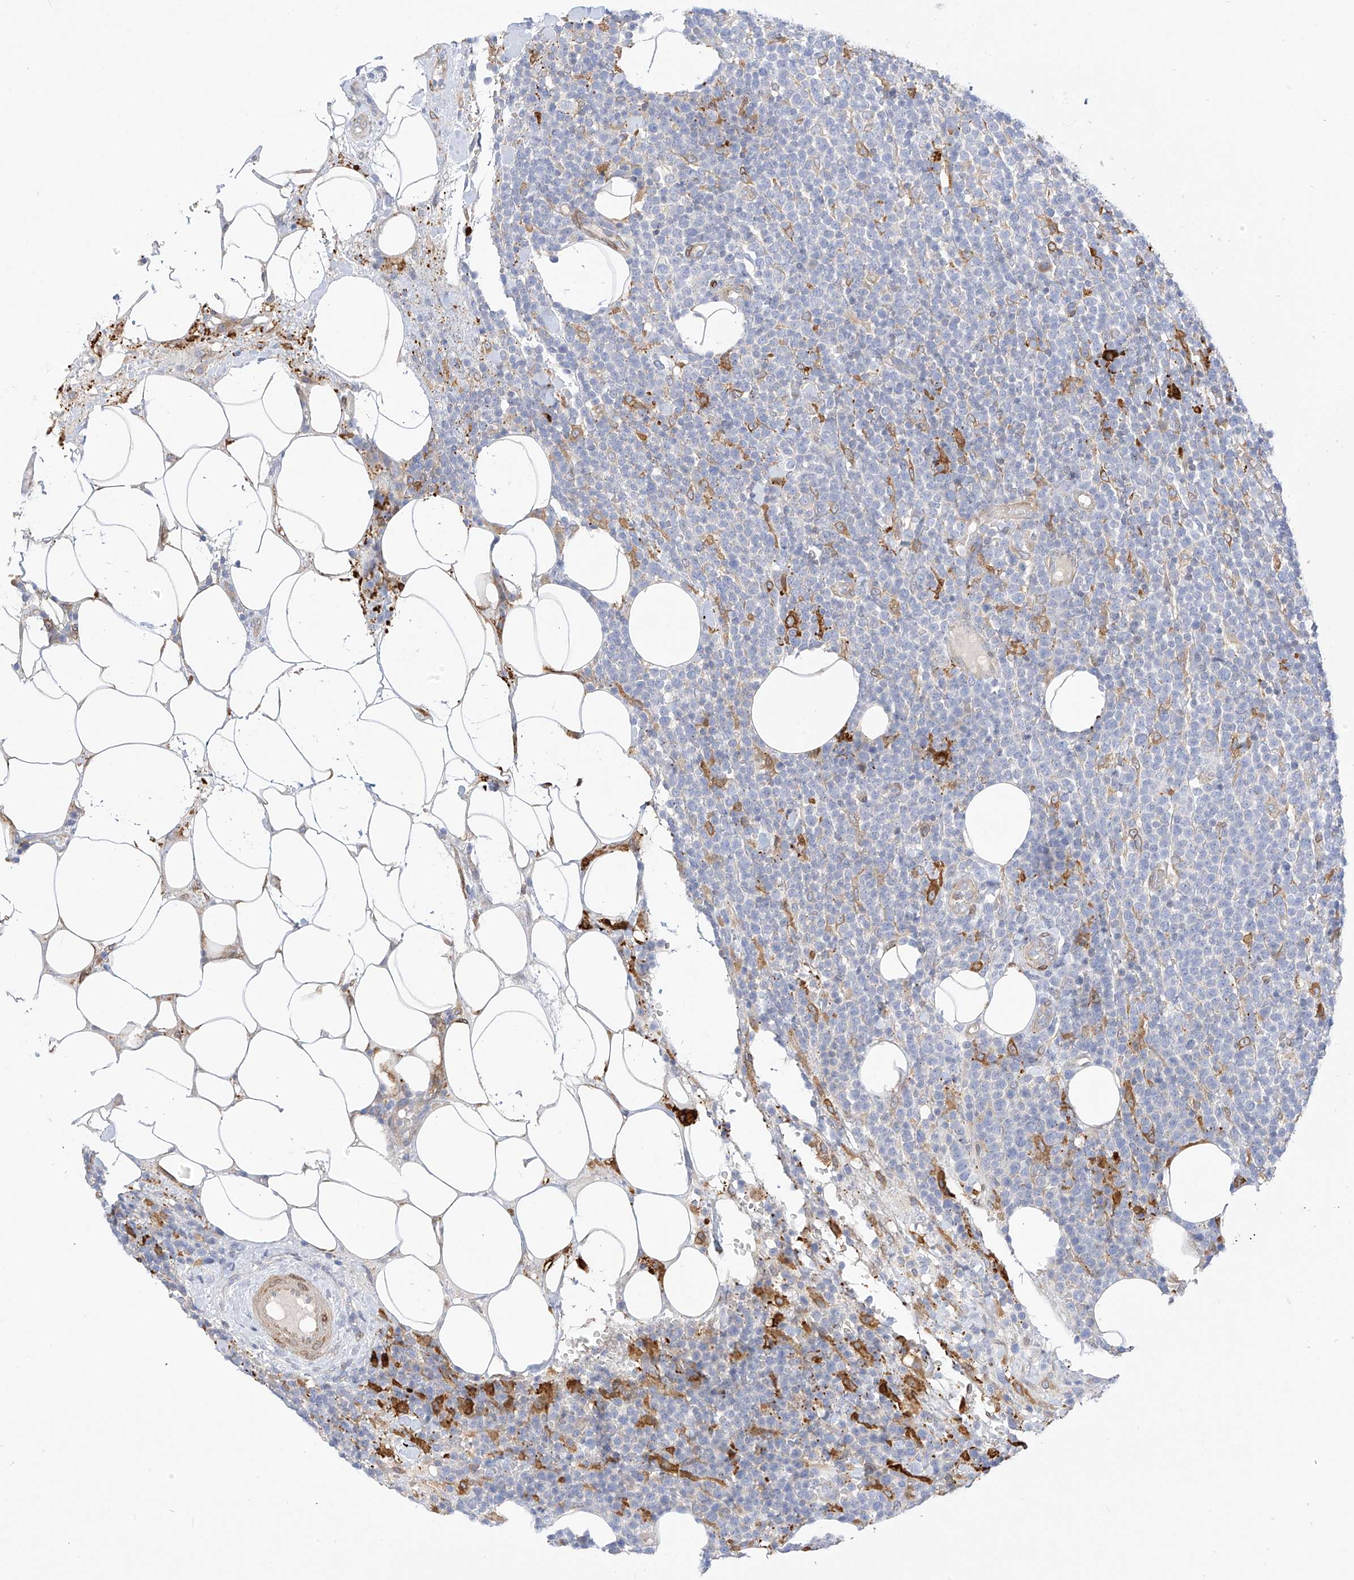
{"staining": {"intensity": "negative", "quantity": "none", "location": "none"}, "tissue": "lymphoma", "cell_type": "Tumor cells", "image_type": "cancer", "snomed": [{"axis": "morphology", "description": "Malignant lymphoma, non-Hodgkin's type, High grade"}, {"axis": "topography", "description": "Lymph node"}], "caption": "Immunohistochemistry (IHC) histopathology image of neoplastic tissue: human lymphoma stained with DAB shows no significant protein expression in tumor cells.", "gene": "PCYOX1", "patient": {"sex": "male", "age": 61}}